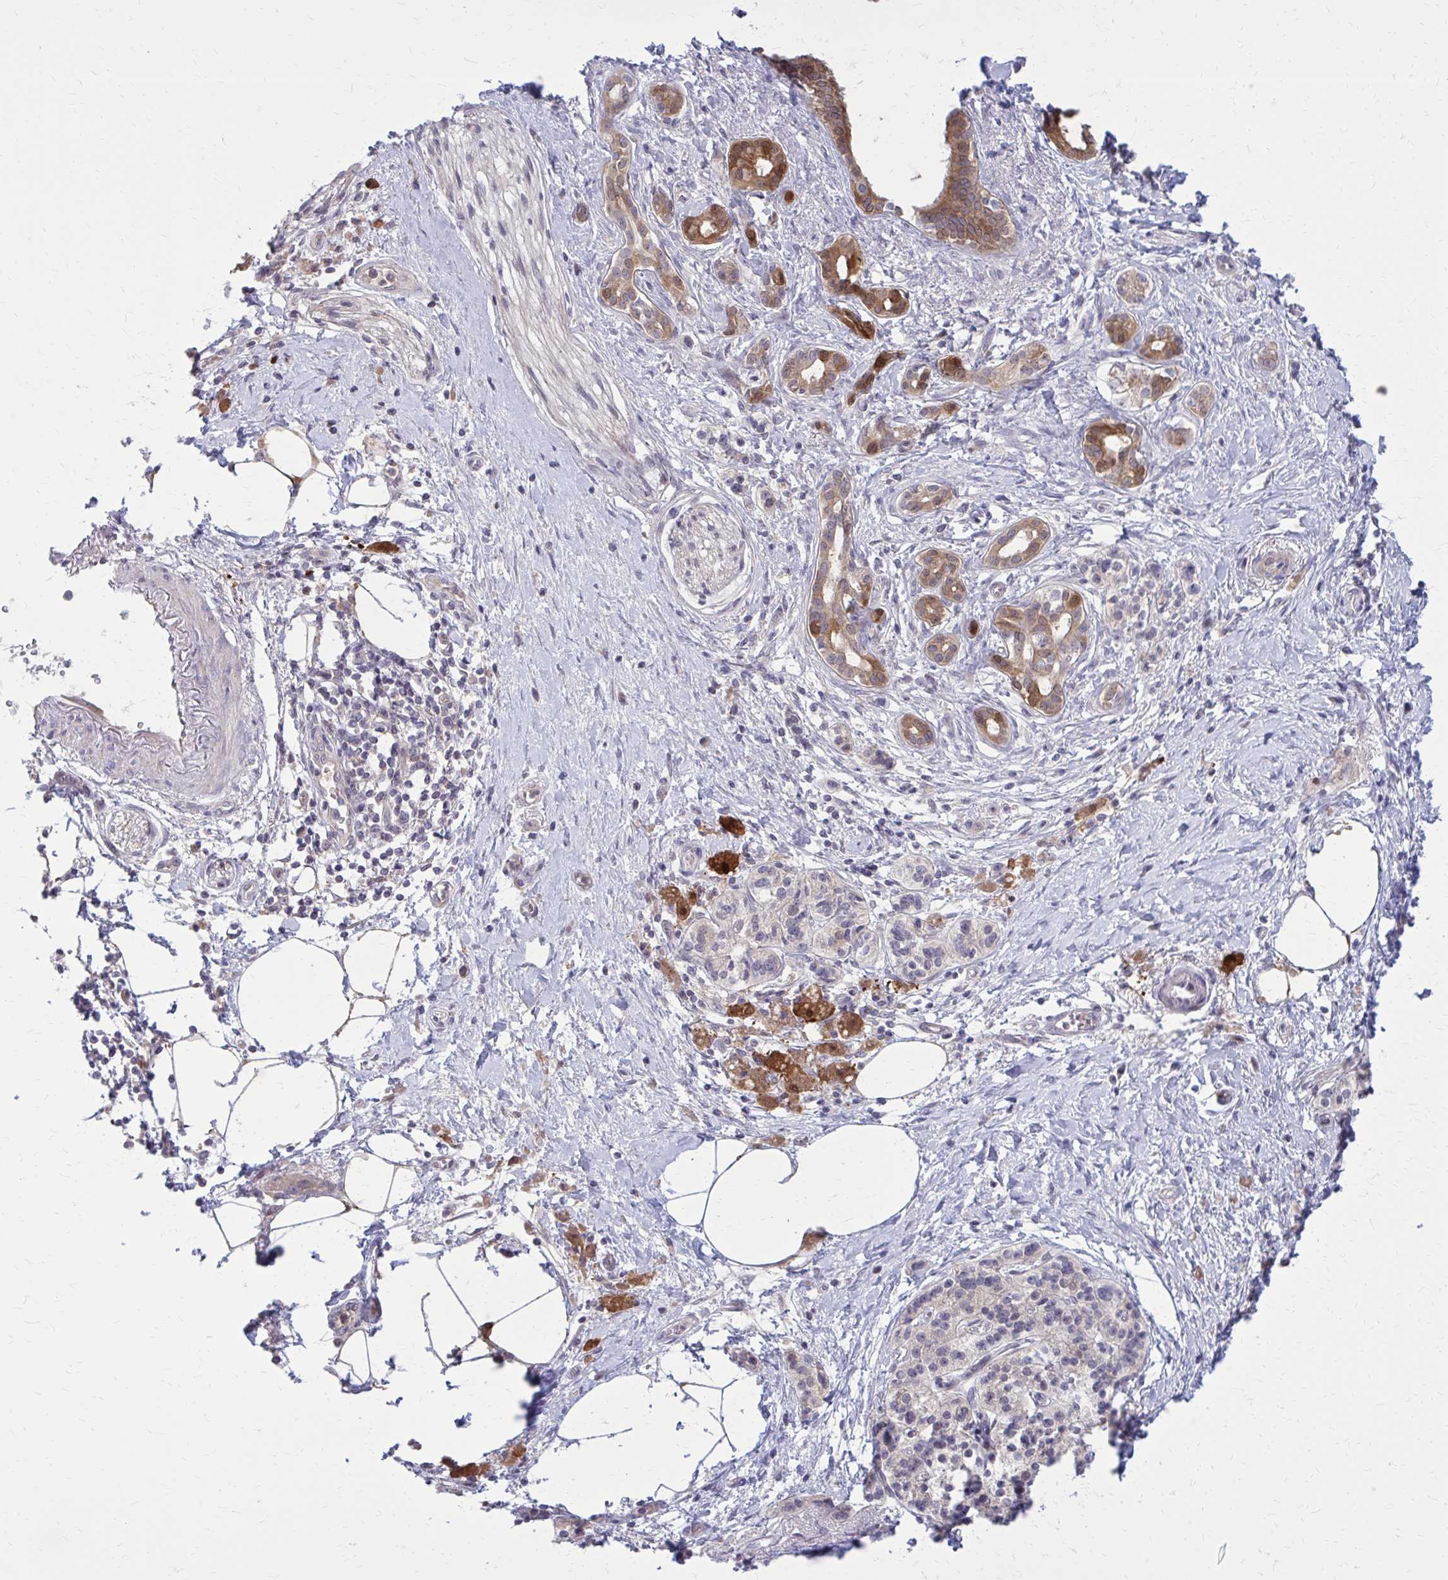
{"staining": {"intensity": "moderate", "quantity": ">75%", "location": "cytoplasmic/membranous"}, "tissue": "pancreatic cancer", "cell_type": "Tumor cells", "image_type": "cancer", "snomed": [{"axis": "morphology", "description": "Adenocarcinoma, NOS"}, {"axis": "topography", "description": "Pancreas"}], "caption": "There is medium levels of moderate cytoplasmic/membranous expression in tumor cells of pancreatic cancer, as demonstrated by immunohistochemical staining (brown color).", "gene": "DBI", "patient": {"sex": "male", "age": 71}}